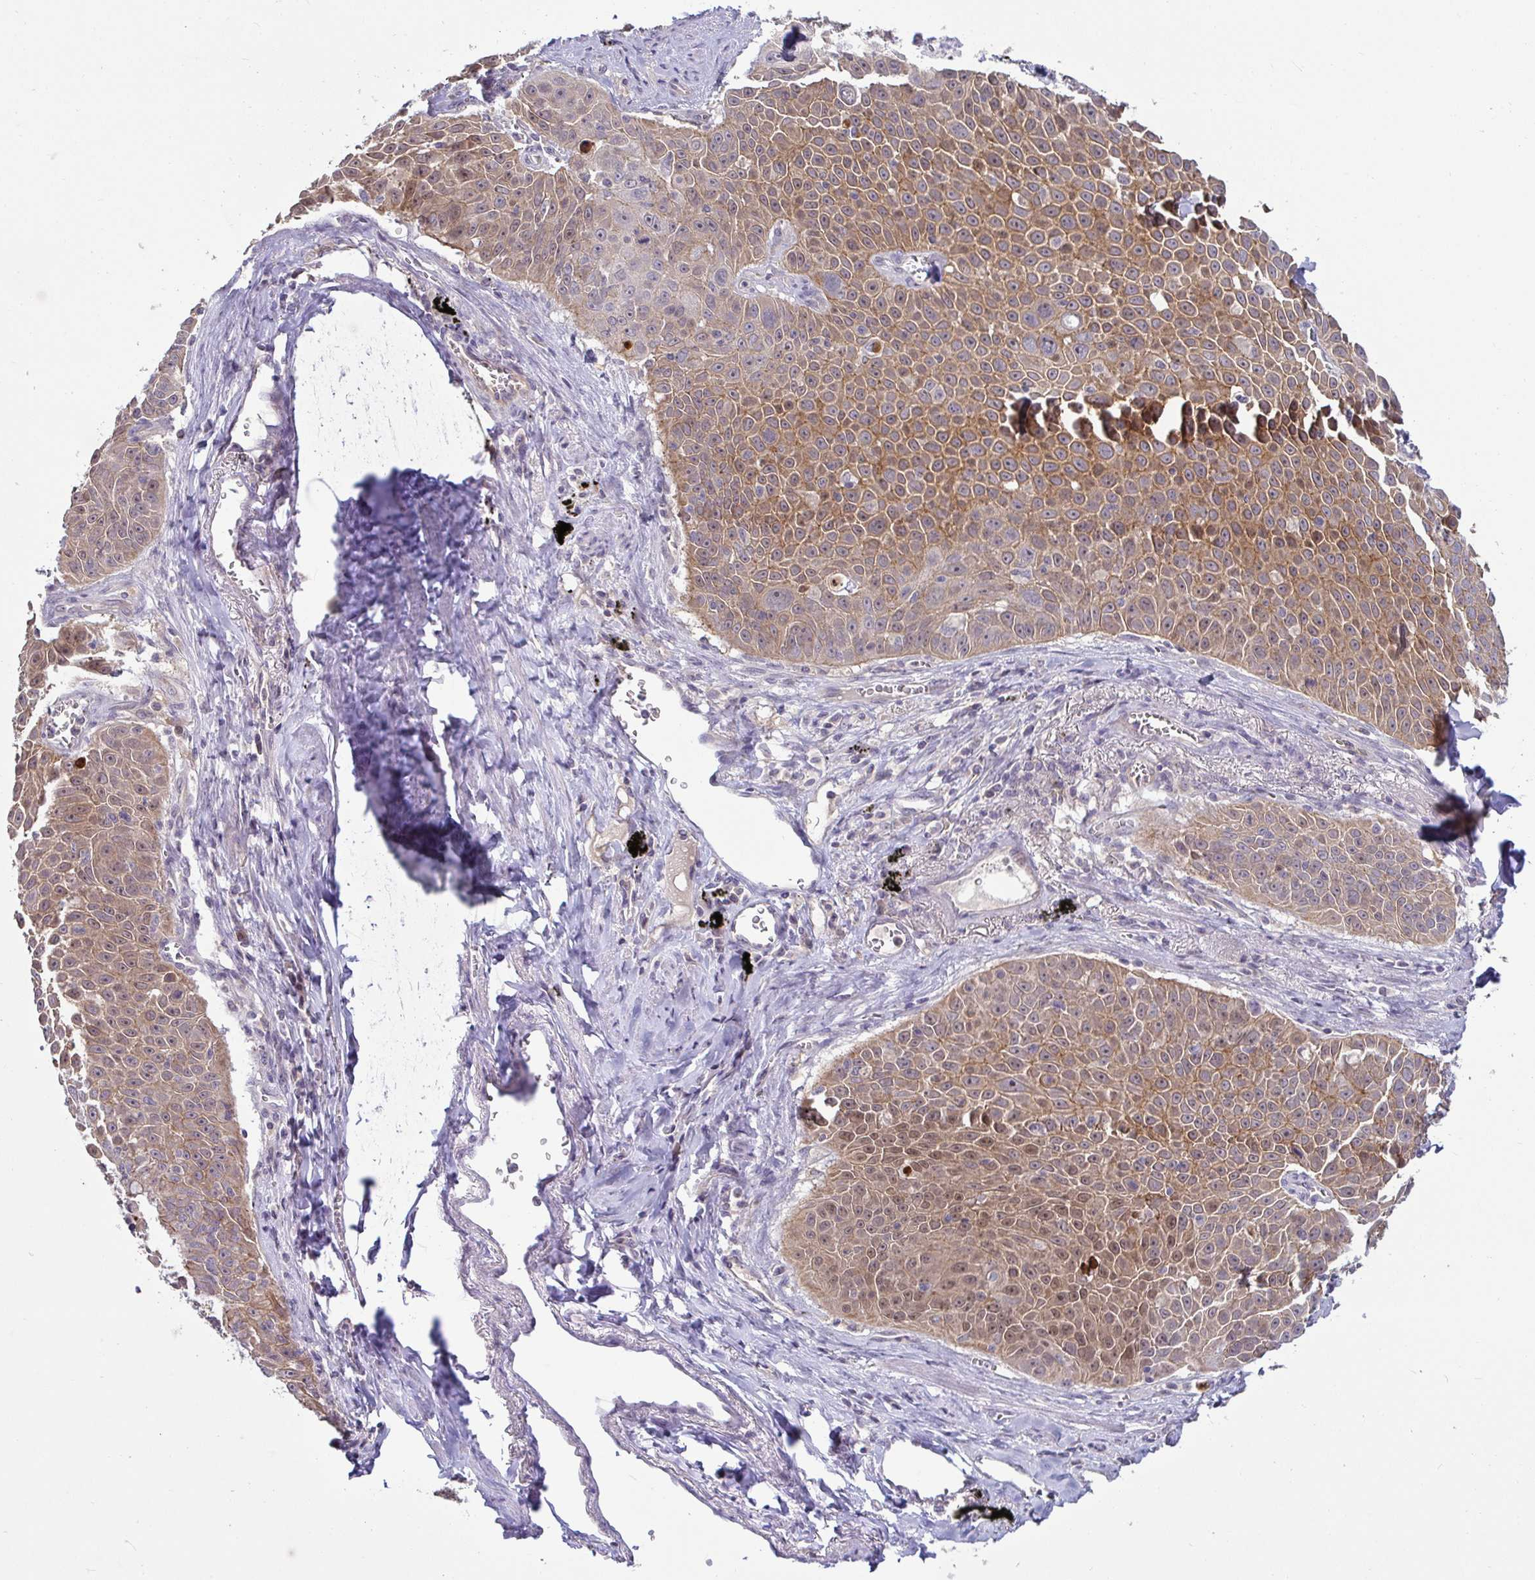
{"staining": {"intensity": "moderate", "quantity": ">75%", "location": "cytoplasmic/membranous"}, "tissue": "lung cancer", "cell_type": "Tumor cells", "image_type": "cancer", "snomed": [{"axis": "morphology", "description": "Squamous cell carcinoma, NOS"}, {"axis": "morphology", "description": "Squamous cell carcinoma, metastatic, NOS"}, {"axis": "topography", "description": "Lymph node"}, {"axis": "topography", "description": "Lung"}], "caption": "The micrograph demonstrates a brown stain indicating the presence of a protein in the cytoplasmic/membranous of tumor cells in squamous cell carcinoma (lung).", "gene": "GSTM1", "patient": {"sex": "female", "age": 62}}